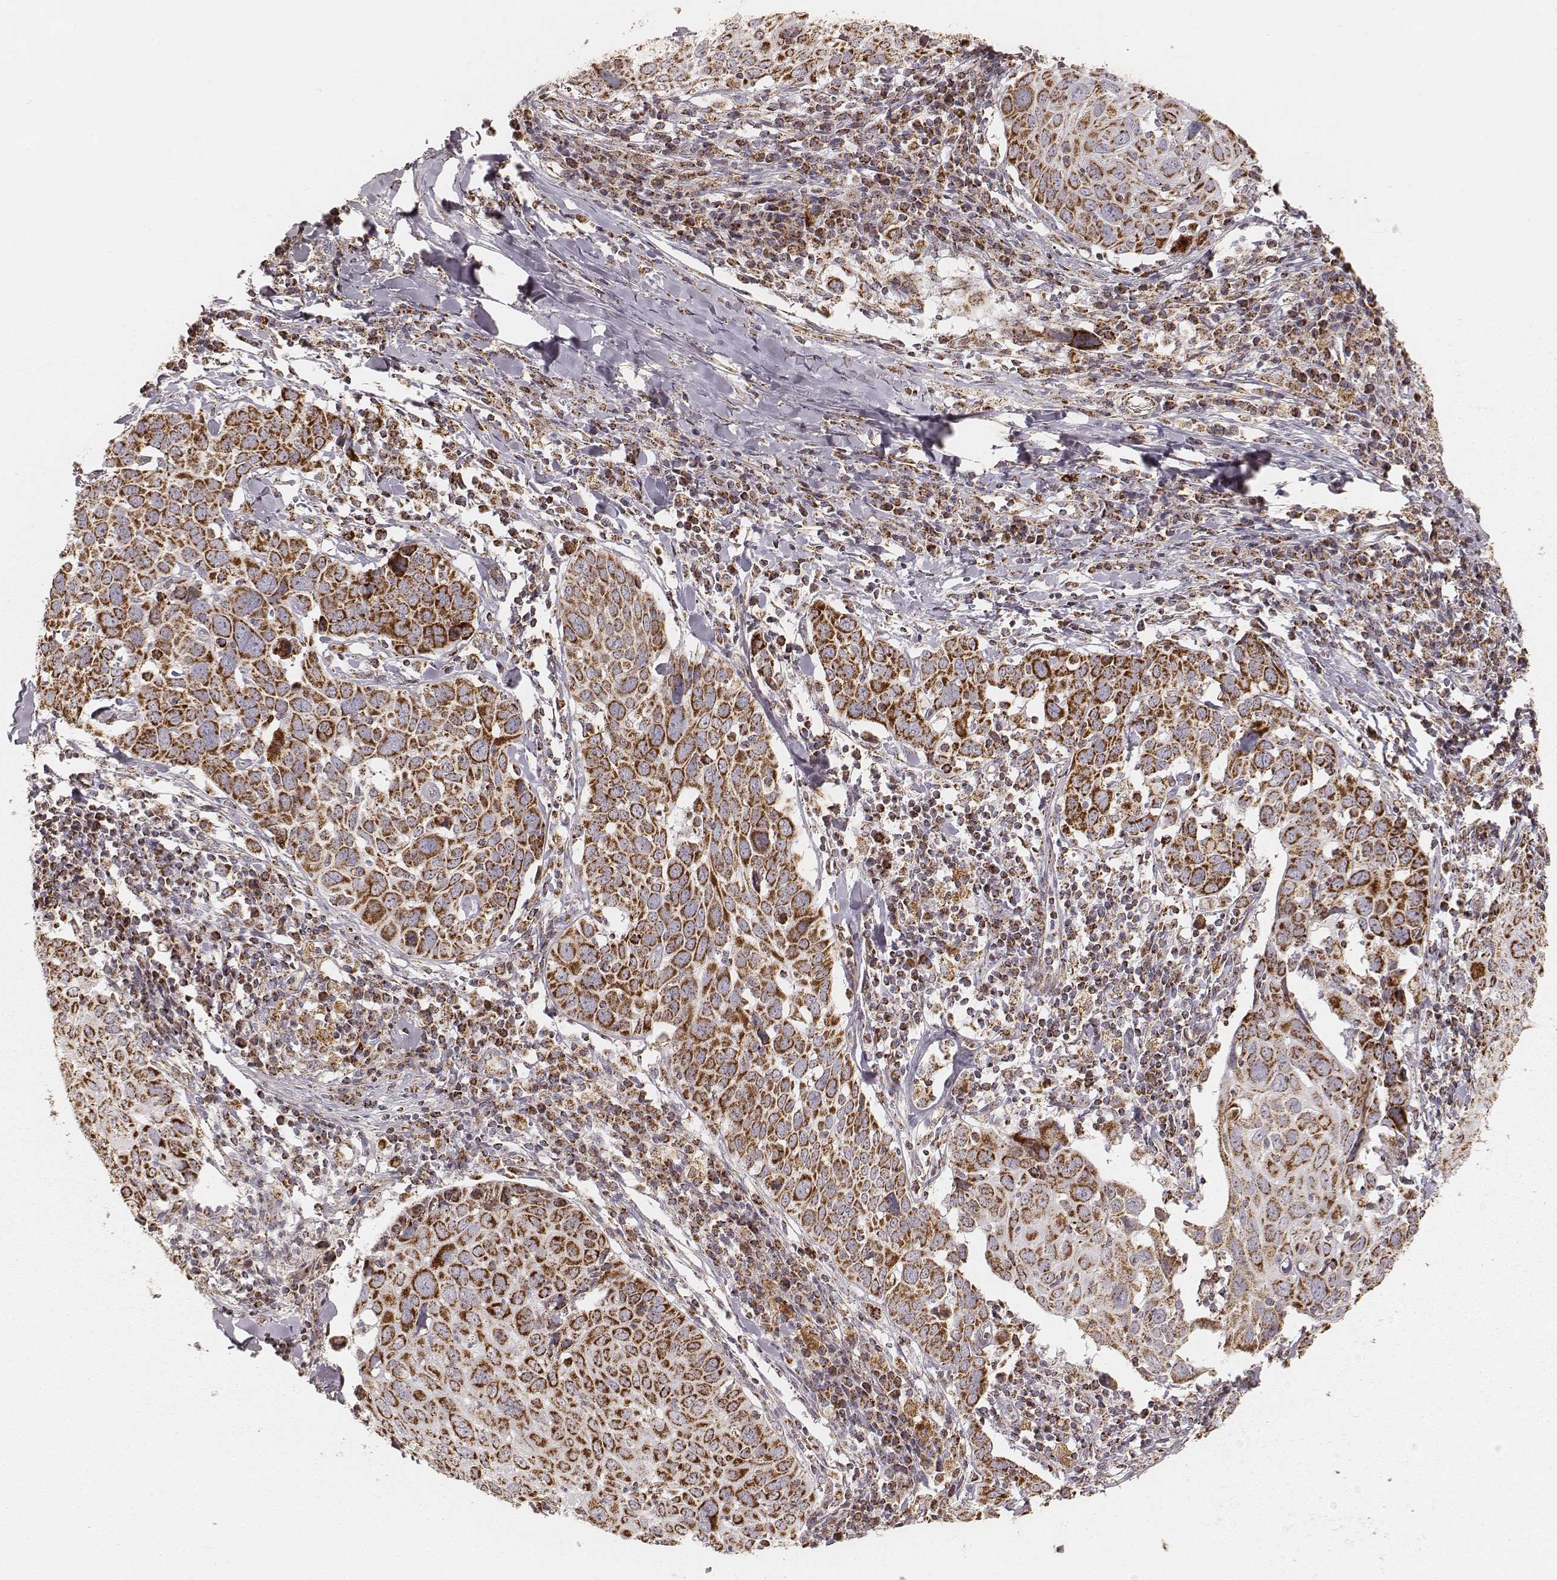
{"staining": {"intensity": "strong", "quantity": ">75%", "location": "cytoplasmic/membranous"}, "tissue": "lung cancer", "cell_type": "Tumor cells", "image_type": "cancer", "snomed": [{"axis": "morphology", "description": "Squamous cell carcinoma, NOS"}, {"axis": "topography", "description": "Lung"}], "caption": "The image exhibits immunohistochemical staining of squamous cell carcinoma (lung). There is strong cytoplasmic/membranous staining is identified in approximately >75% of tumor cells. The protein of interest is shown in brown color, while the nuclei are stained blue.", "gene": "CS", "patient": {"sex": "male", "age": 57}}